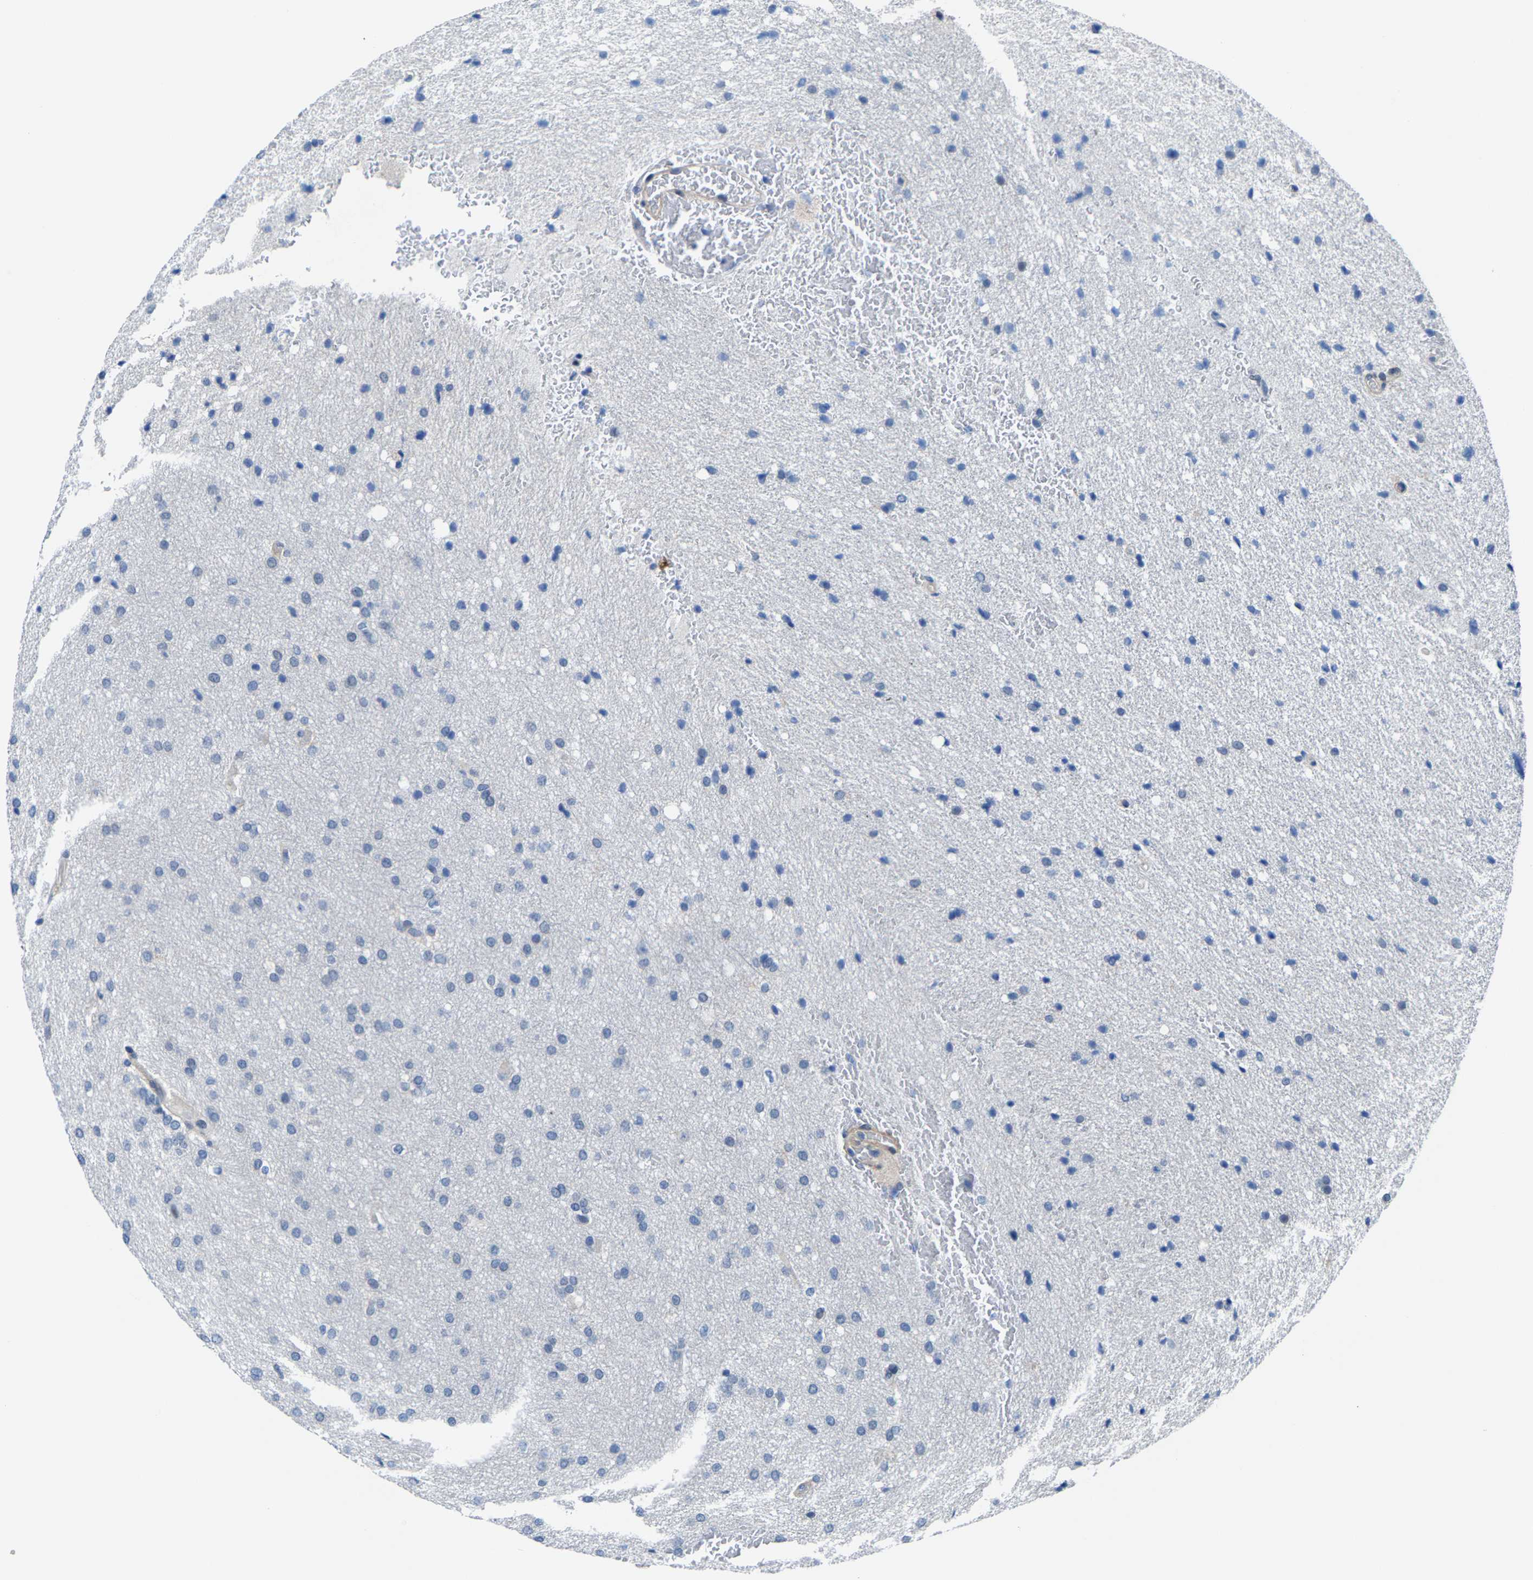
{"staining": {"intensity": "negative", "quantity": "none", "location": "none"}, "tissue": "glioma", "cell_type": "Tumor cells", "image_type": "cancer", "snomed": [{"axis": "morphology", "description": "Glioma, malignant, Low grade"}, {"axis": "topography", "description": "Brain"}], "caption": "An image of human glioma is negative for staining in tumor cells.", "gene": "SSH3", "patient": {"sex": "female", "age": 37}}